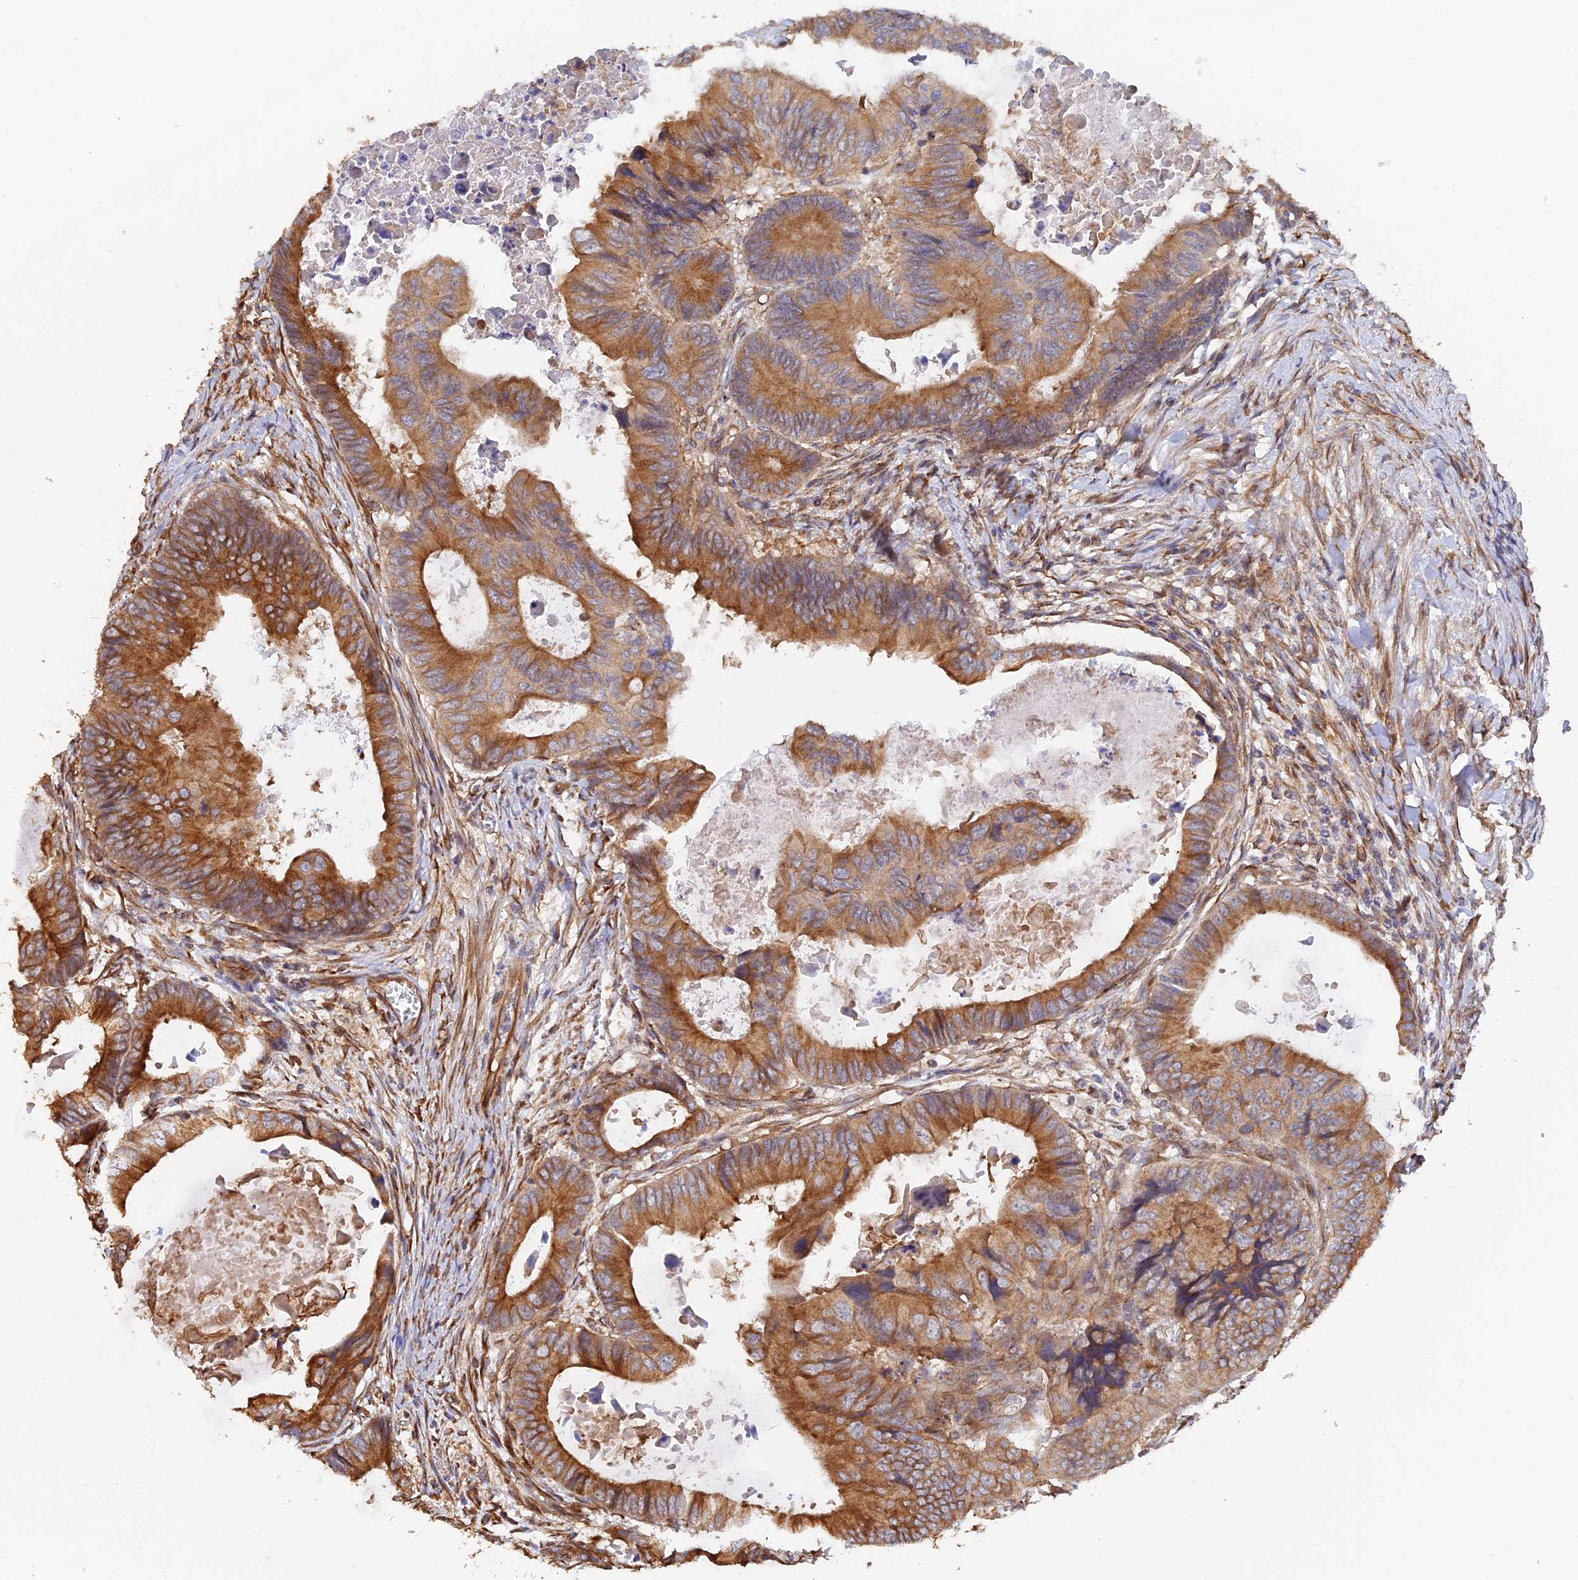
{"staining": {"intensity": "moderate", "quantity": "25%-75%", "location": "cytoplasmic/membranous"}, "tissue": "colorectal cancer", "cell_type": "Tumor cells", "image_type": "cancer", "snomed": [{"axis": "morphology", "description": "Adenocarcinoma, NOS"}, {"axis": "topography", "description": "Colon"}], "caption": "DAB immunohistochemical staining of colorectal cancer displays moderate cytoplasmic/membranous protein staining in approximately 25%-75% of tumor cells.", "gene": "WBP11", "patient": {"sex": "male", "age": 85}}